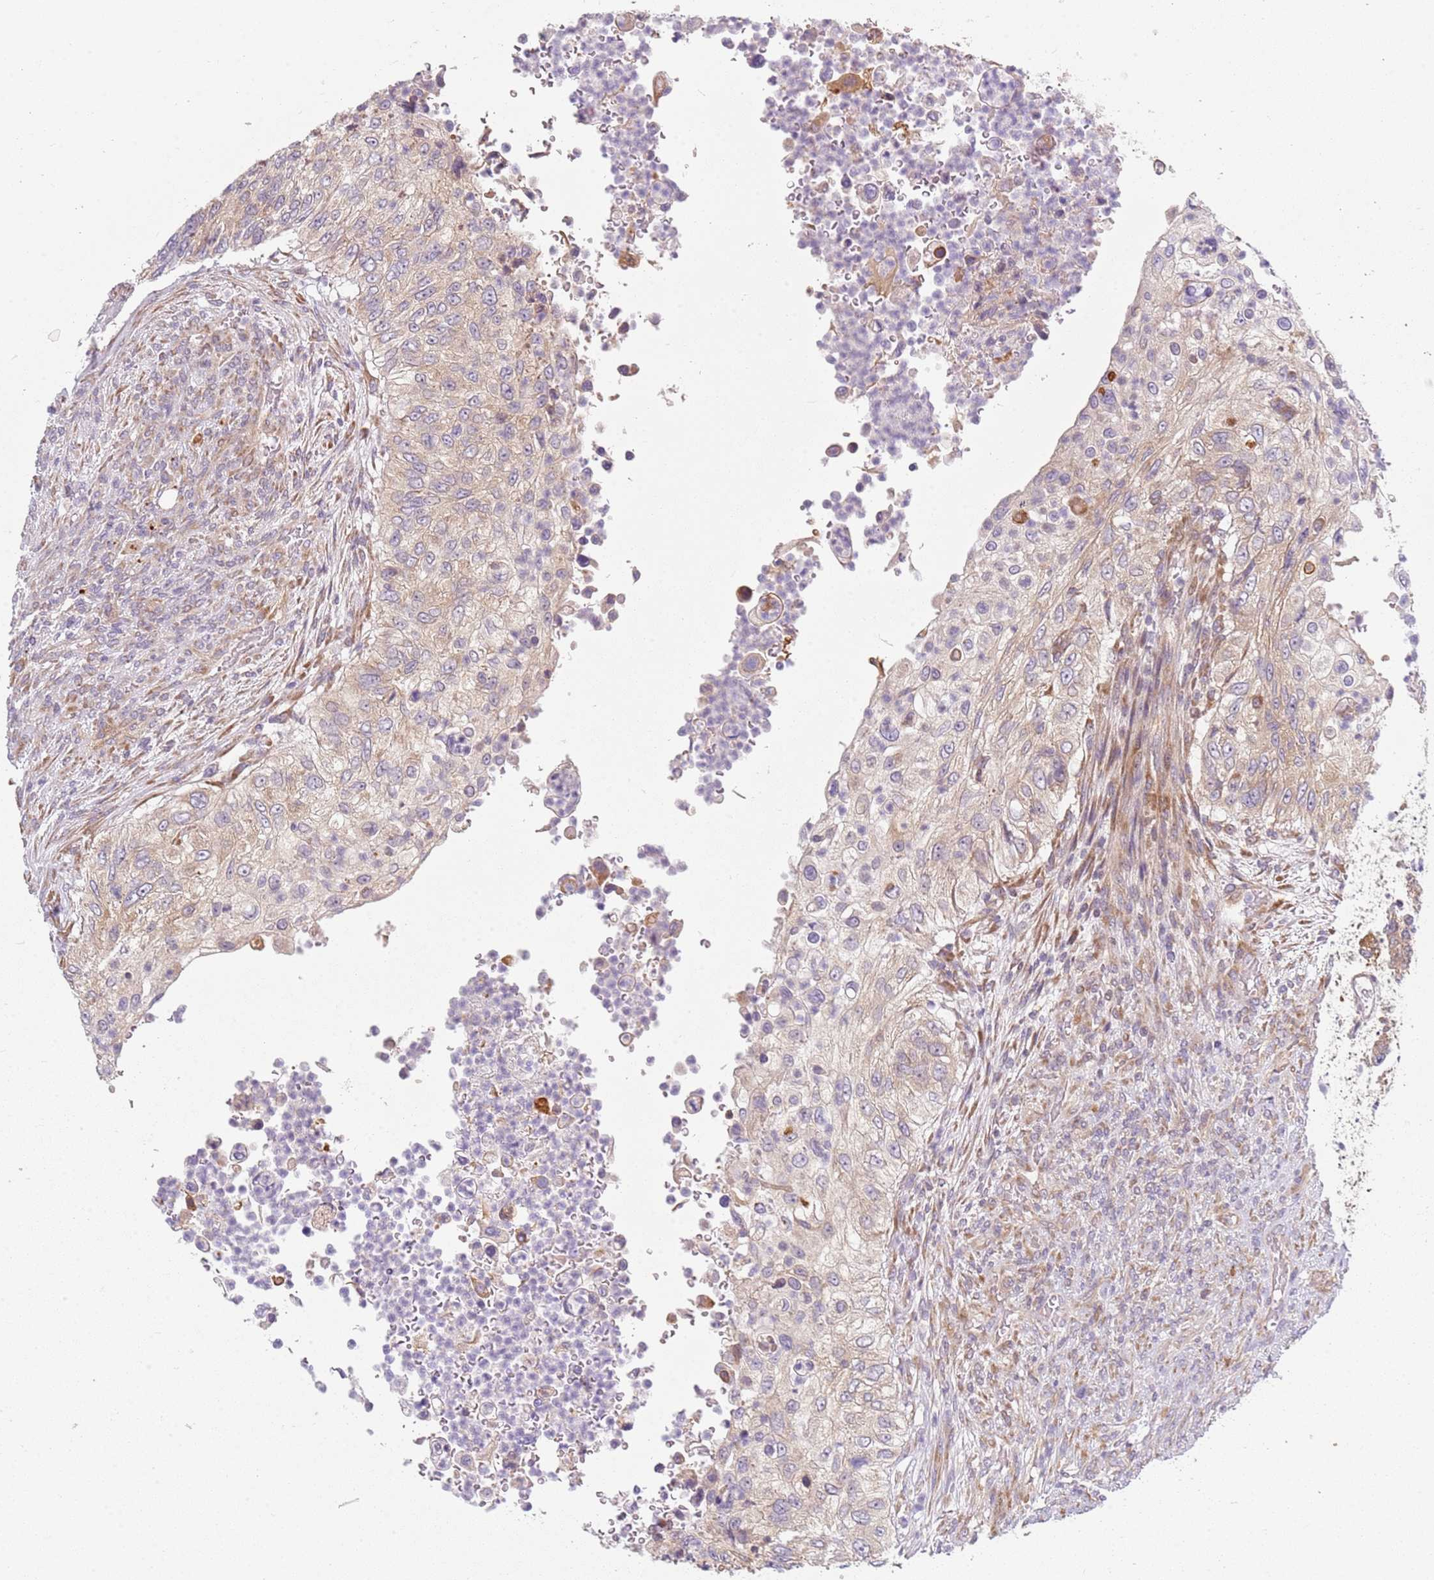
{"staining": {"intensity": "weak", "quantity": ">75%", "location": "cytoplasmic/membranous"}, "tissue": "urothelial cancer", "cell_type": "Tumor cells", "image_type": "cancer", "snomed": [{"axis": "morphology", "description": "Urothelial carcinoma, High grade"}, {"axis": "topography", "description": "Urinary bladder"}], "caption": "Human high-grade urothelial carcinoma stained for a protein (brown) displays weak cytoplasmic/membranous positive expression in about >75% of tumor cells.", "gene": "RPS28", "patient": {"sex": "female", "age": 60}}